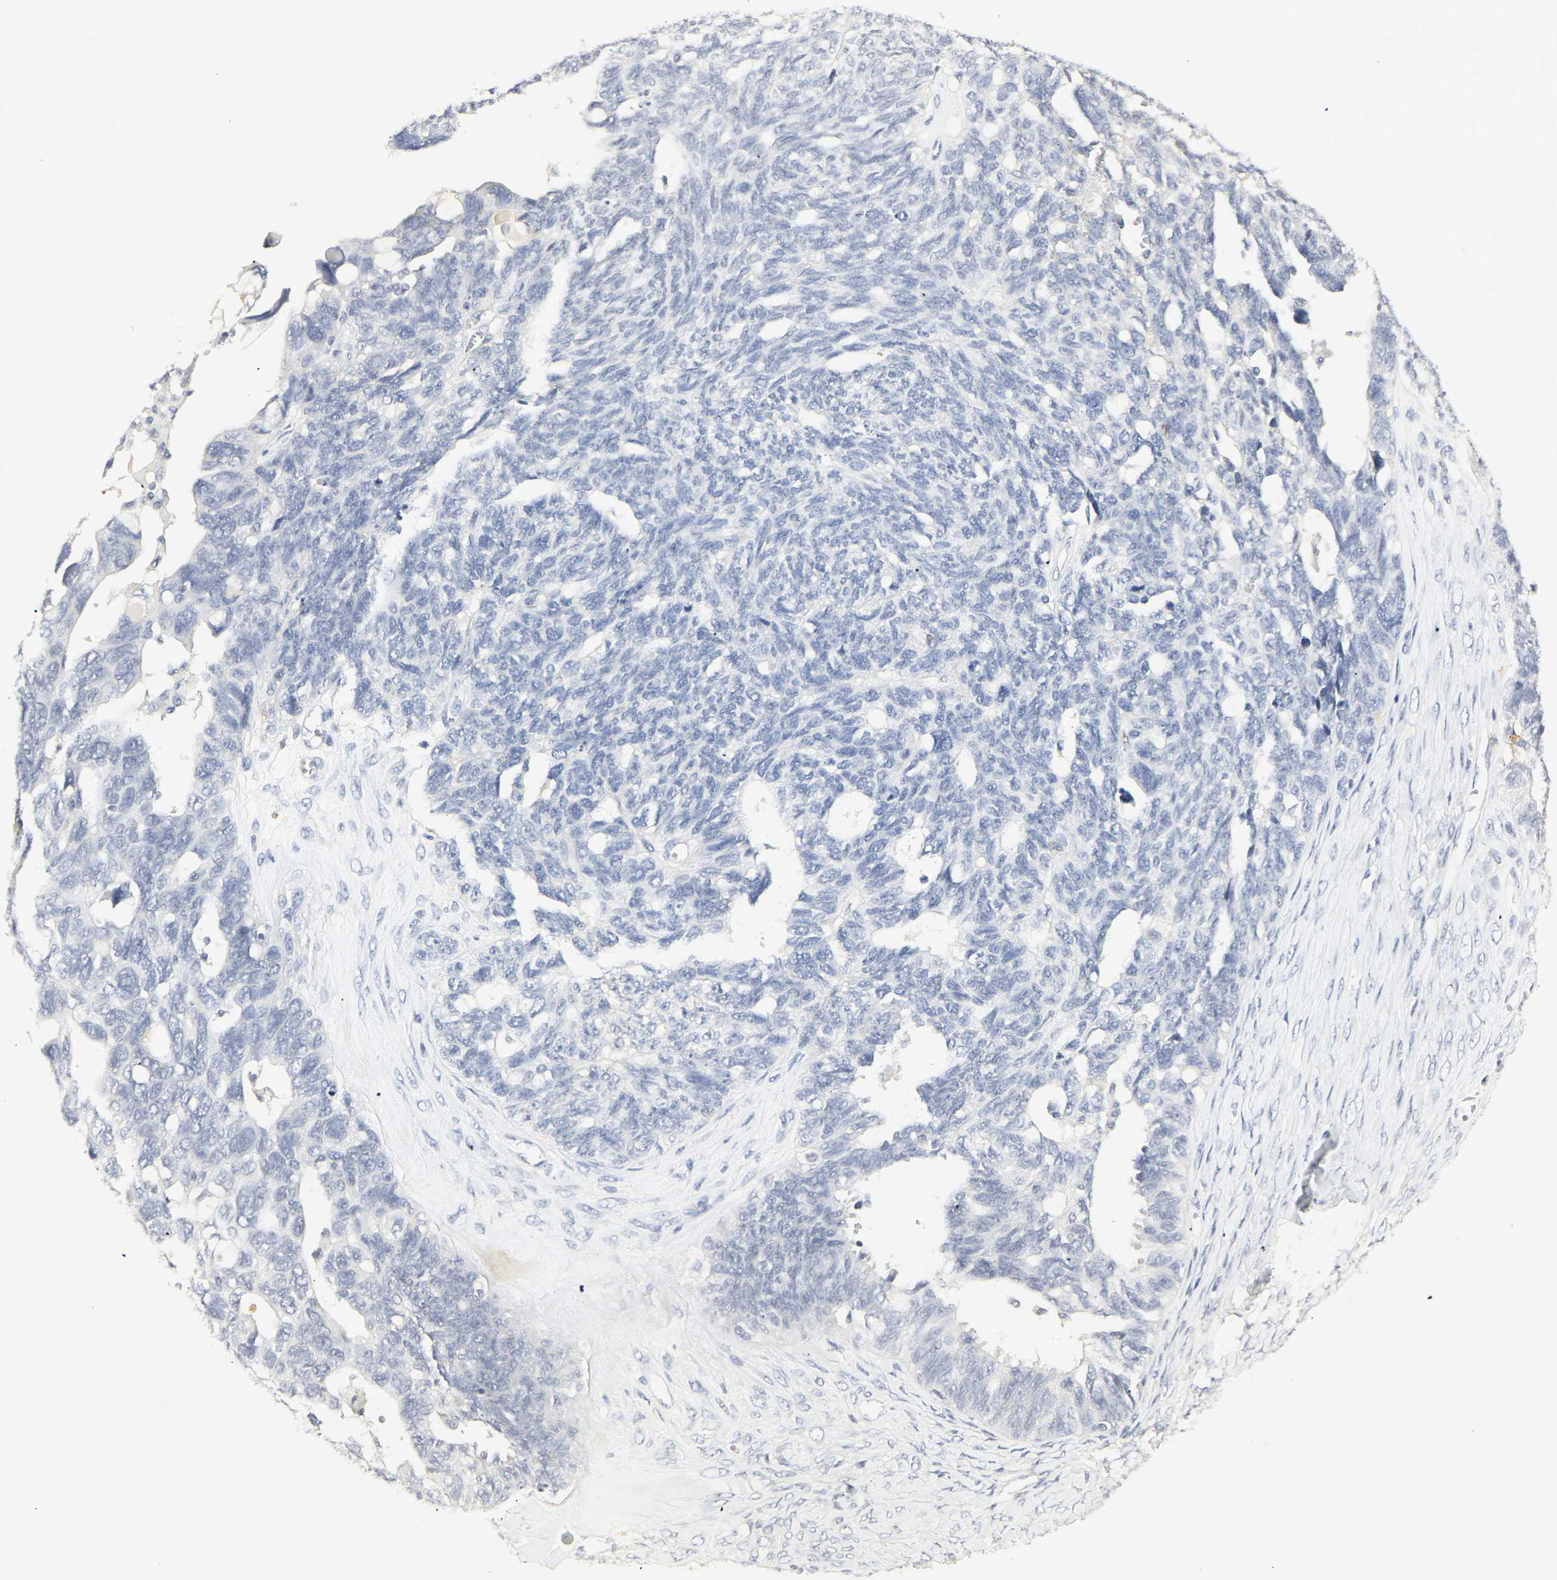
{"staining": {"intensity": "negative", "quantity": "none", "location": "none"}, "tissue": "ovarian cancer", "cell_type": "Tumor cells", "image_type": "cancer", "snomed": [{"axis": "morphology", "description": "Cystadenocarcinoma, serous, NOS"}, {"axis": "topography", "description": "Ovary"}], "caption": "Immunohistochemical staining of ovarian cancer exhibits no significant staining in tumor cells. The staining was performed using DAB to visualize the protein expression in brown, while the nuclei were stained in blue with hematoxylin (Magnification: 20x).", "gene": "MPO", "patient": {"sex": "female", "age": 79}}